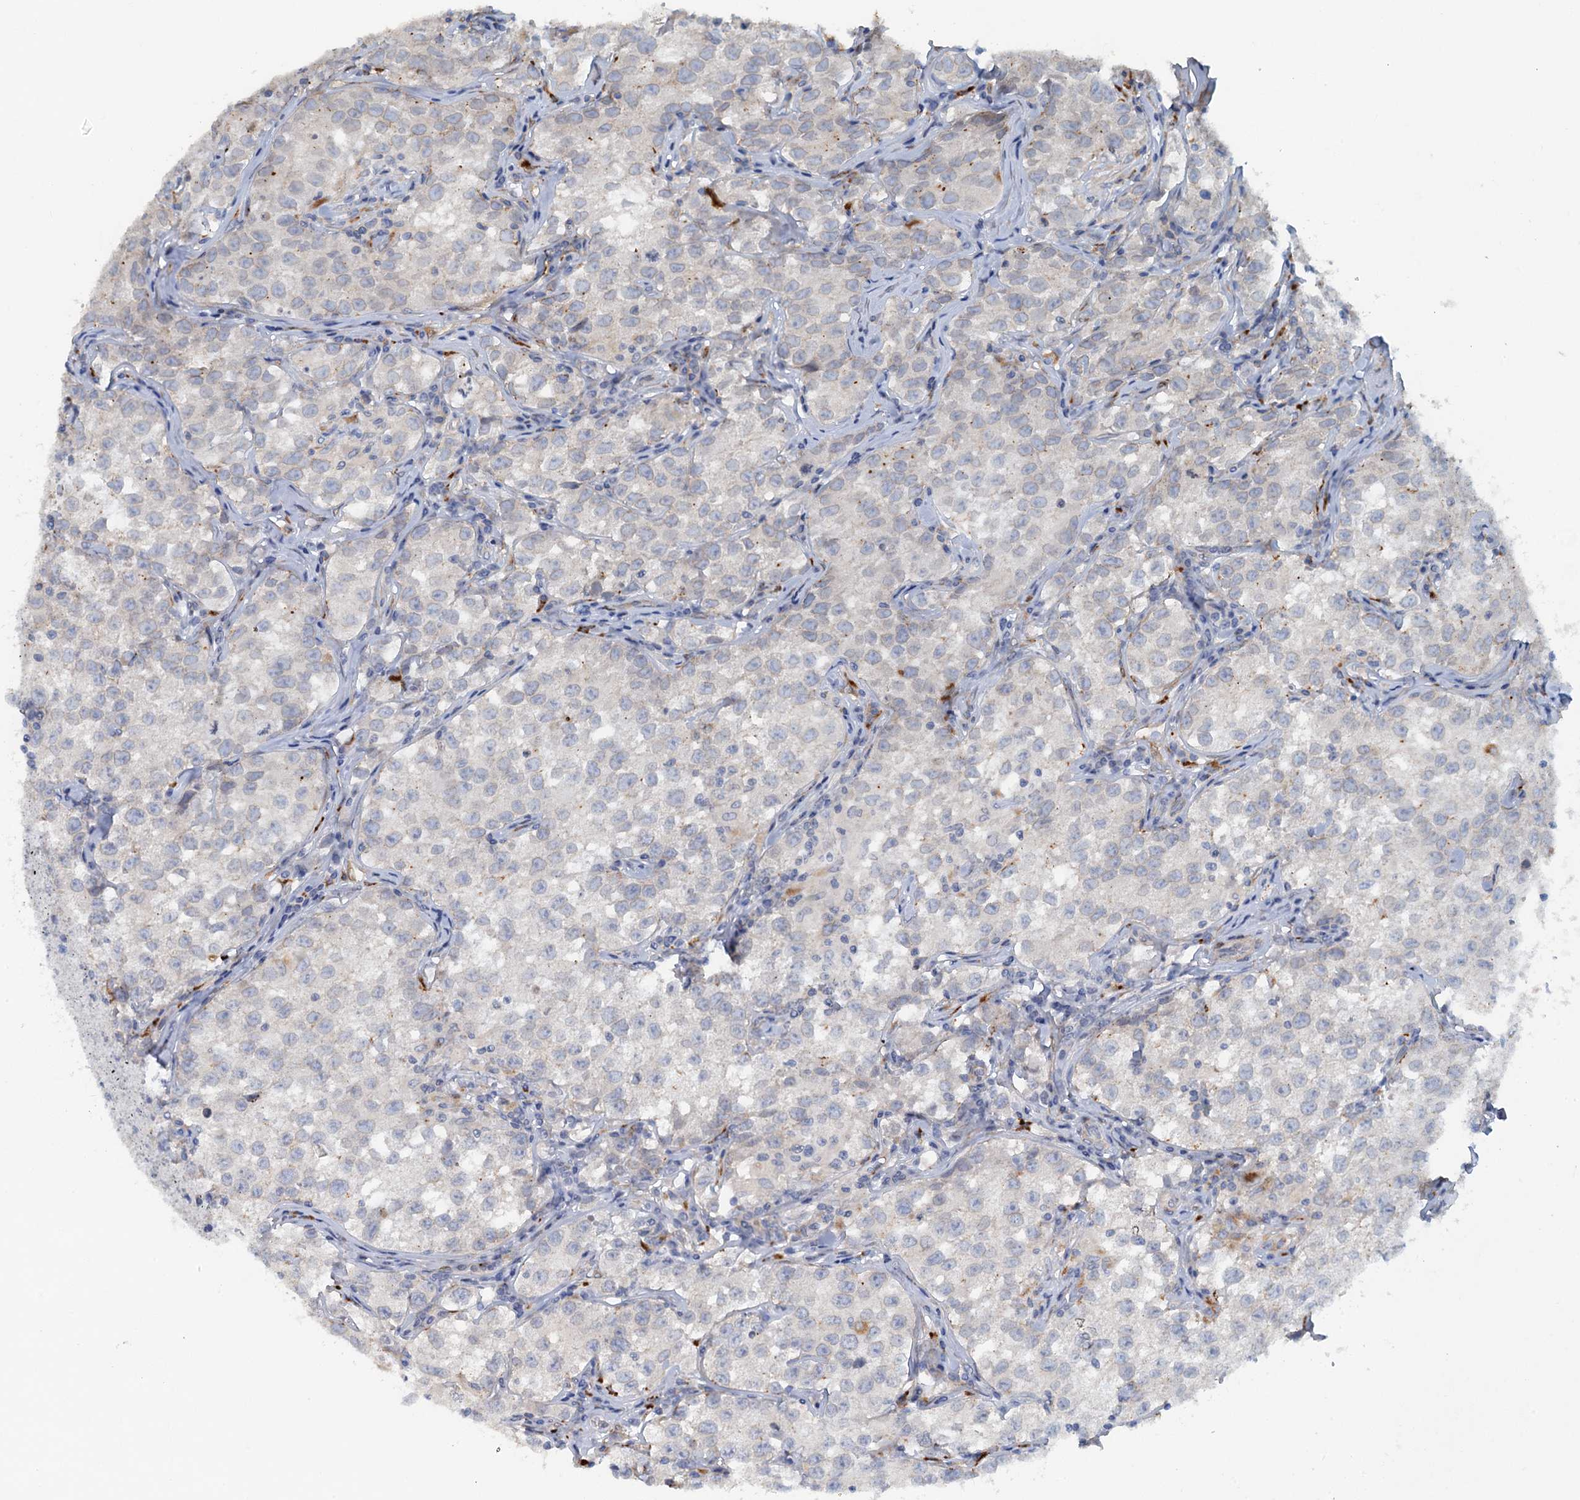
{"staining": {"intensity": "negative", "quantity": "none", "location": "none"}, "tissue": "testis cancer", "cell_type": "Tumor cells", "image_type": "cancer", "snomed": [{"axis": "morphology", "description": "Seminoma, NOS"}, {"axis": "morphology", "description": "Carcinoma, Embryonal, NOS"}, {"axis": "topography", "description": "Testis"}], "caption": "Human testis seminoma stained for a protein using immunohistochemistry reveals no staining in tumor cells.", "gene": "POGLUT3", "patient": {"sex": "male", "age": 43}}